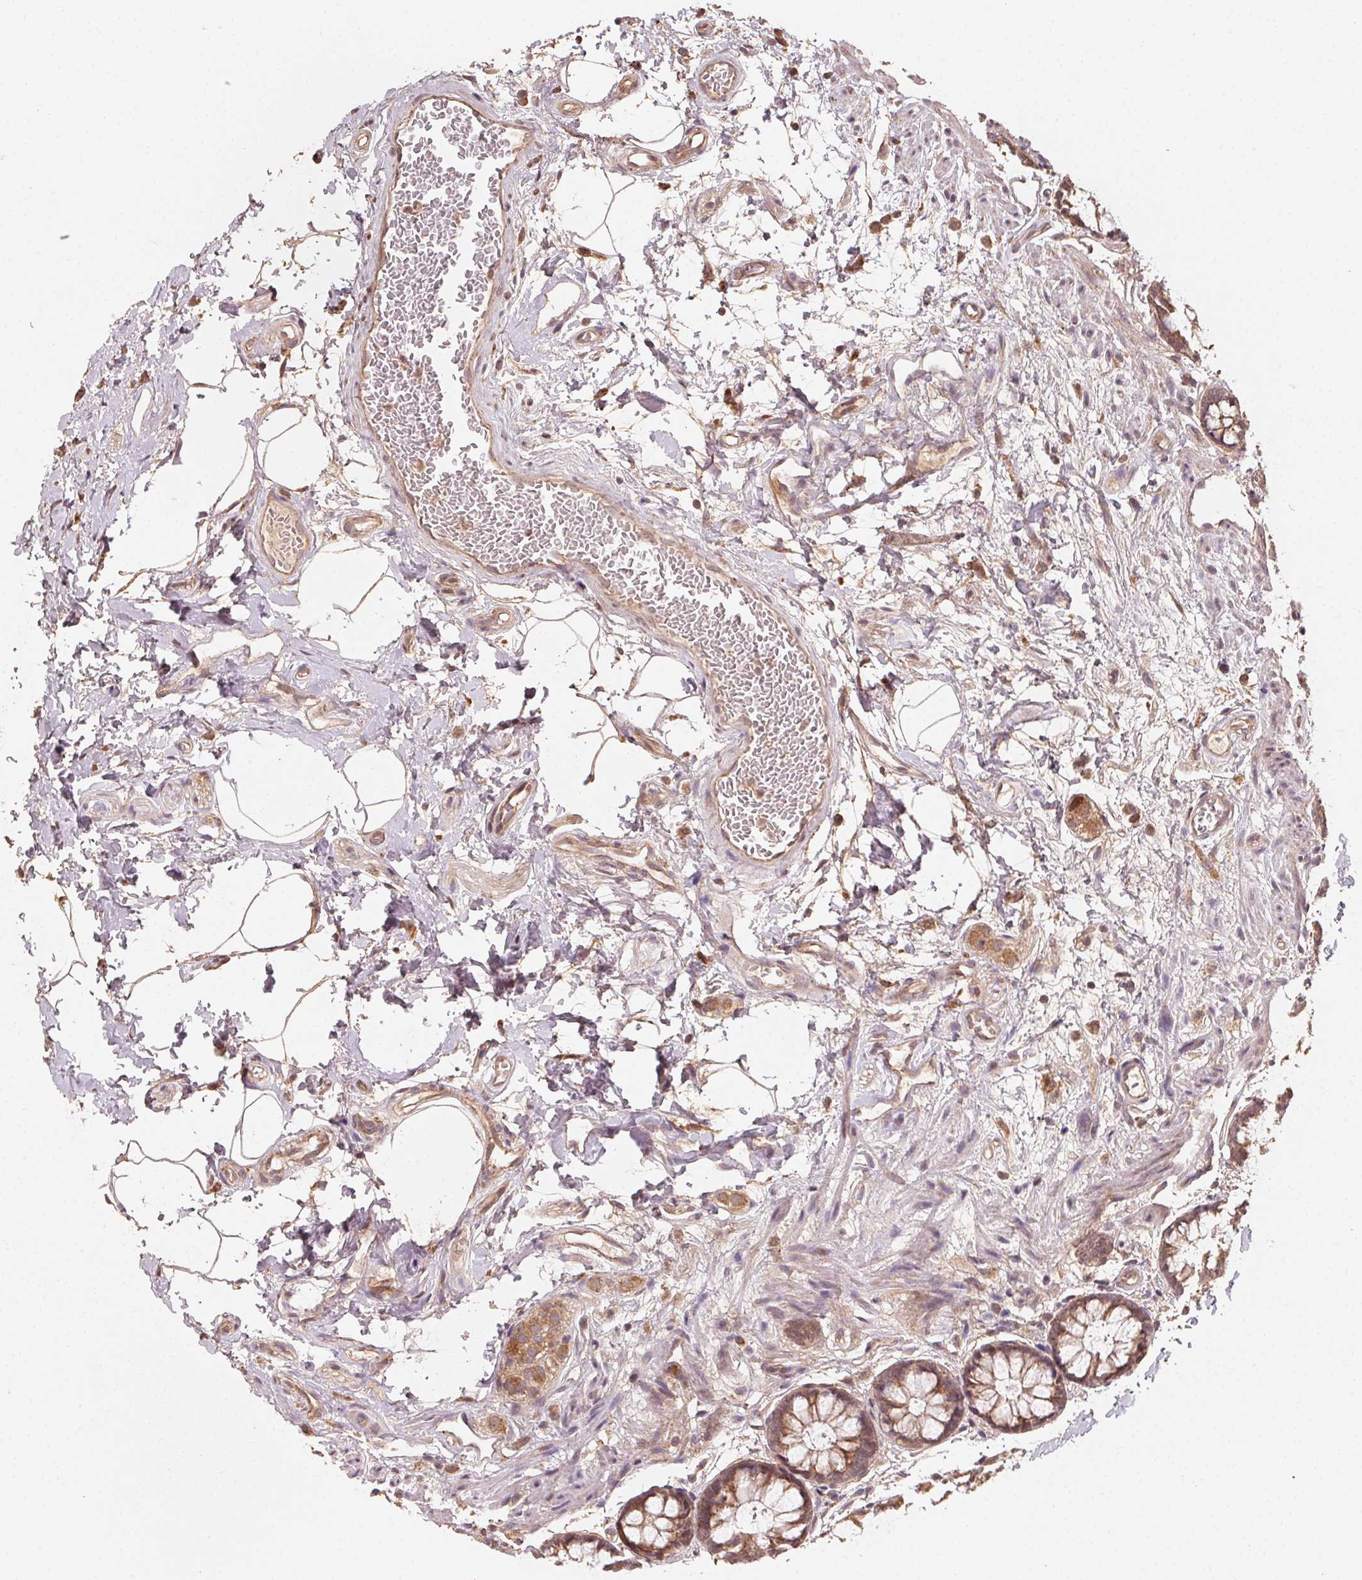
{"staining": {"intensity": "moderate", "quantity": ">75%", "location": "cytoplasmic/membranous"}, "tissue": "rectum", "cell_type": "Glandular cells", "image_type": "normal", "snomed": [{"axis": "morphology", "description": "Normal tissue, NOS"}, {"axis": "topography", "description": "Rectum"}], "caption": "Immunohistochemical staining of benign human rectum exhibits moderate cytoplasmic/membranous protein expression in approximately >75% of glandular cells.", "gene": "WBP2", "patient": {"sex": "female", "age": 62}}